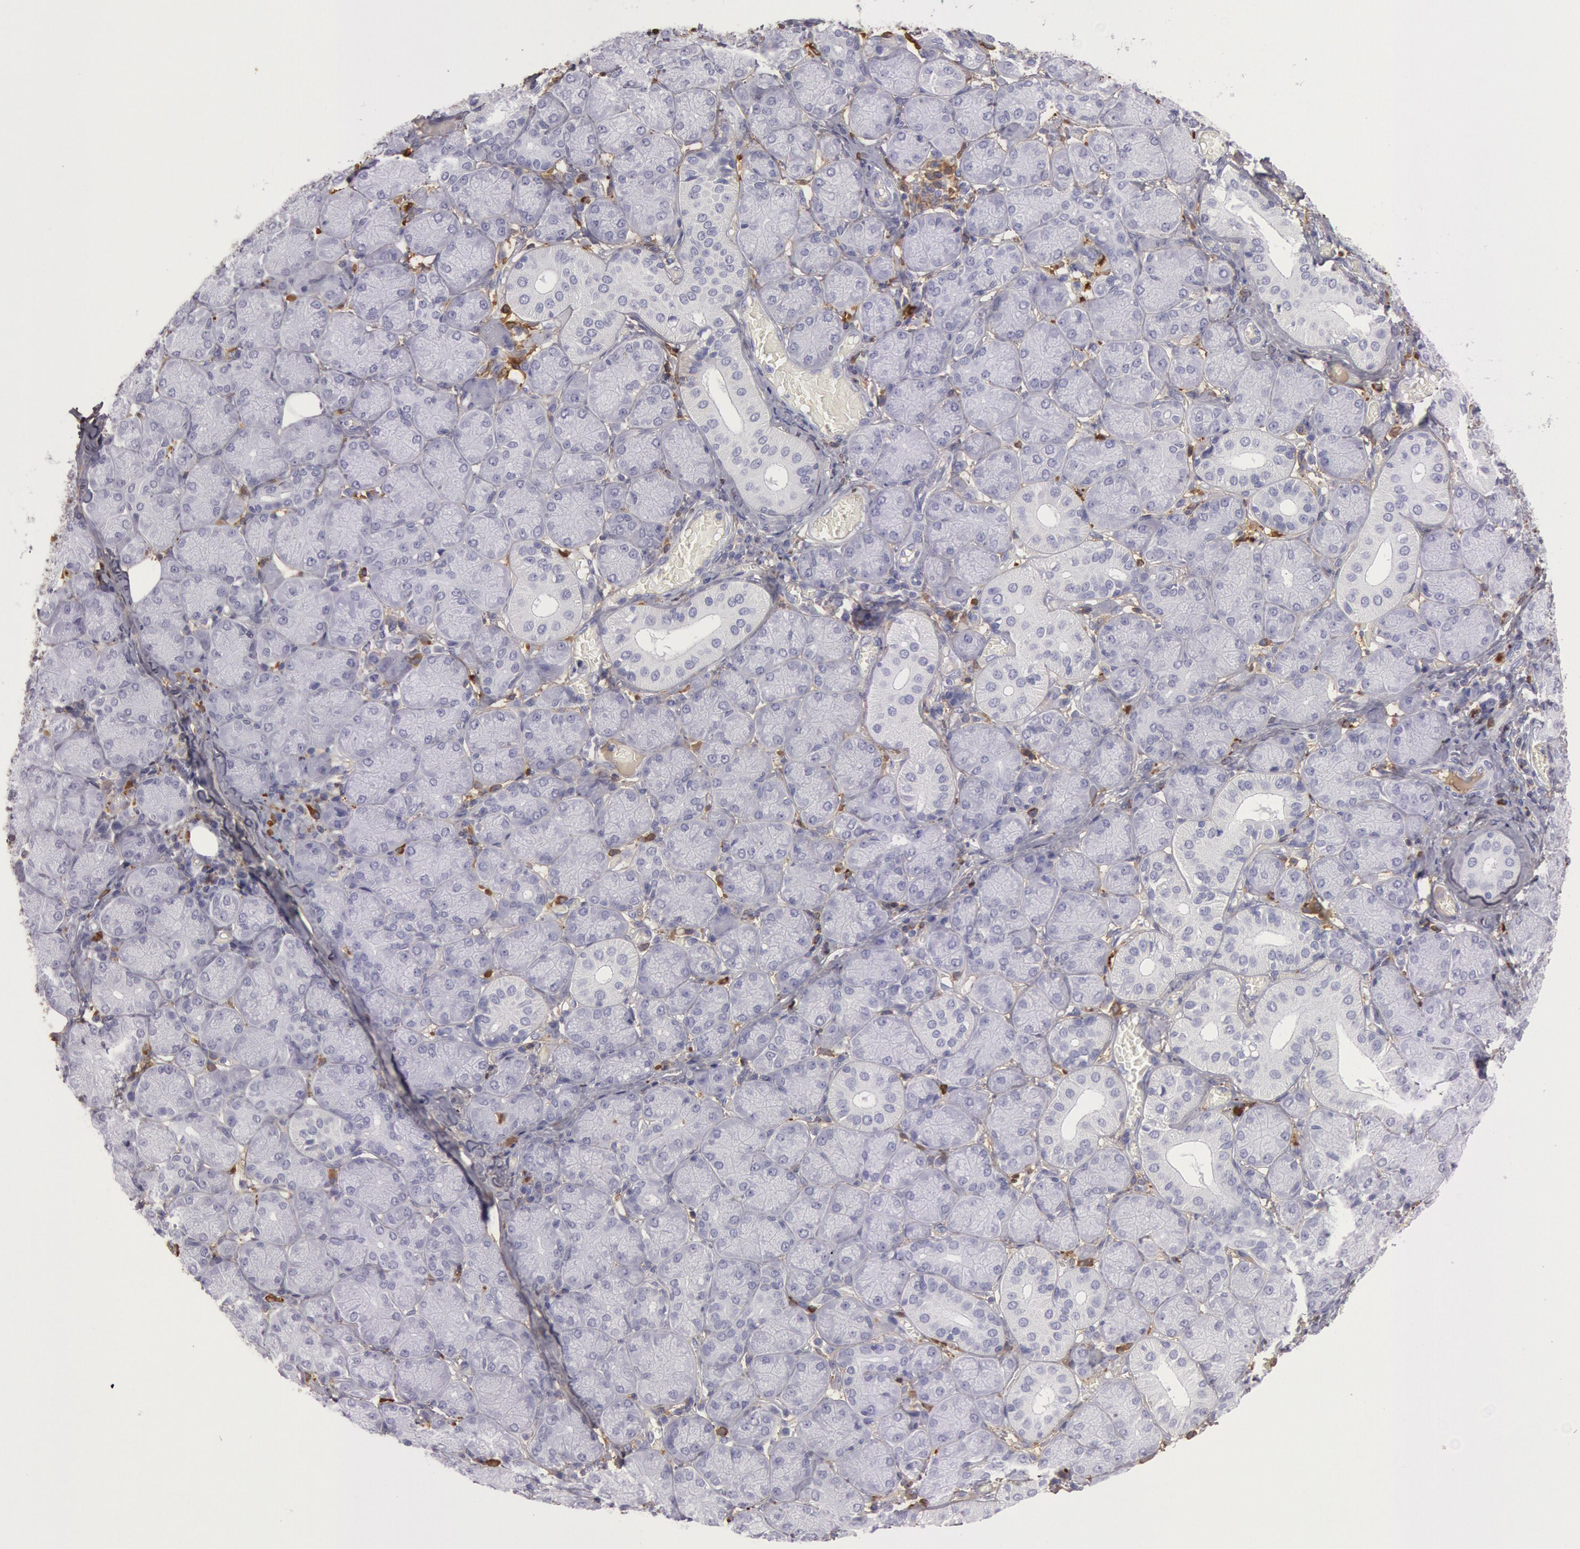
{"staining": {"intensity": "negative", "quantity": "none", "location": "none"}, "tissue": "salivary gland", "cell_type": "Glandular cells", "image_type": "normal", "snomed": [{"axis": "morphology", "description": "Normal tissue, NOS"}, {"axis": "topography", "description": "Salivary gland"}], "caption": "Immunohistochemistry photomicrograph of benign salivary gland stained for a protein (brown), which shows no positivity in glandular cells.", "gene": "IGHG1", "patient": {"sex": "female", "age": 24}}